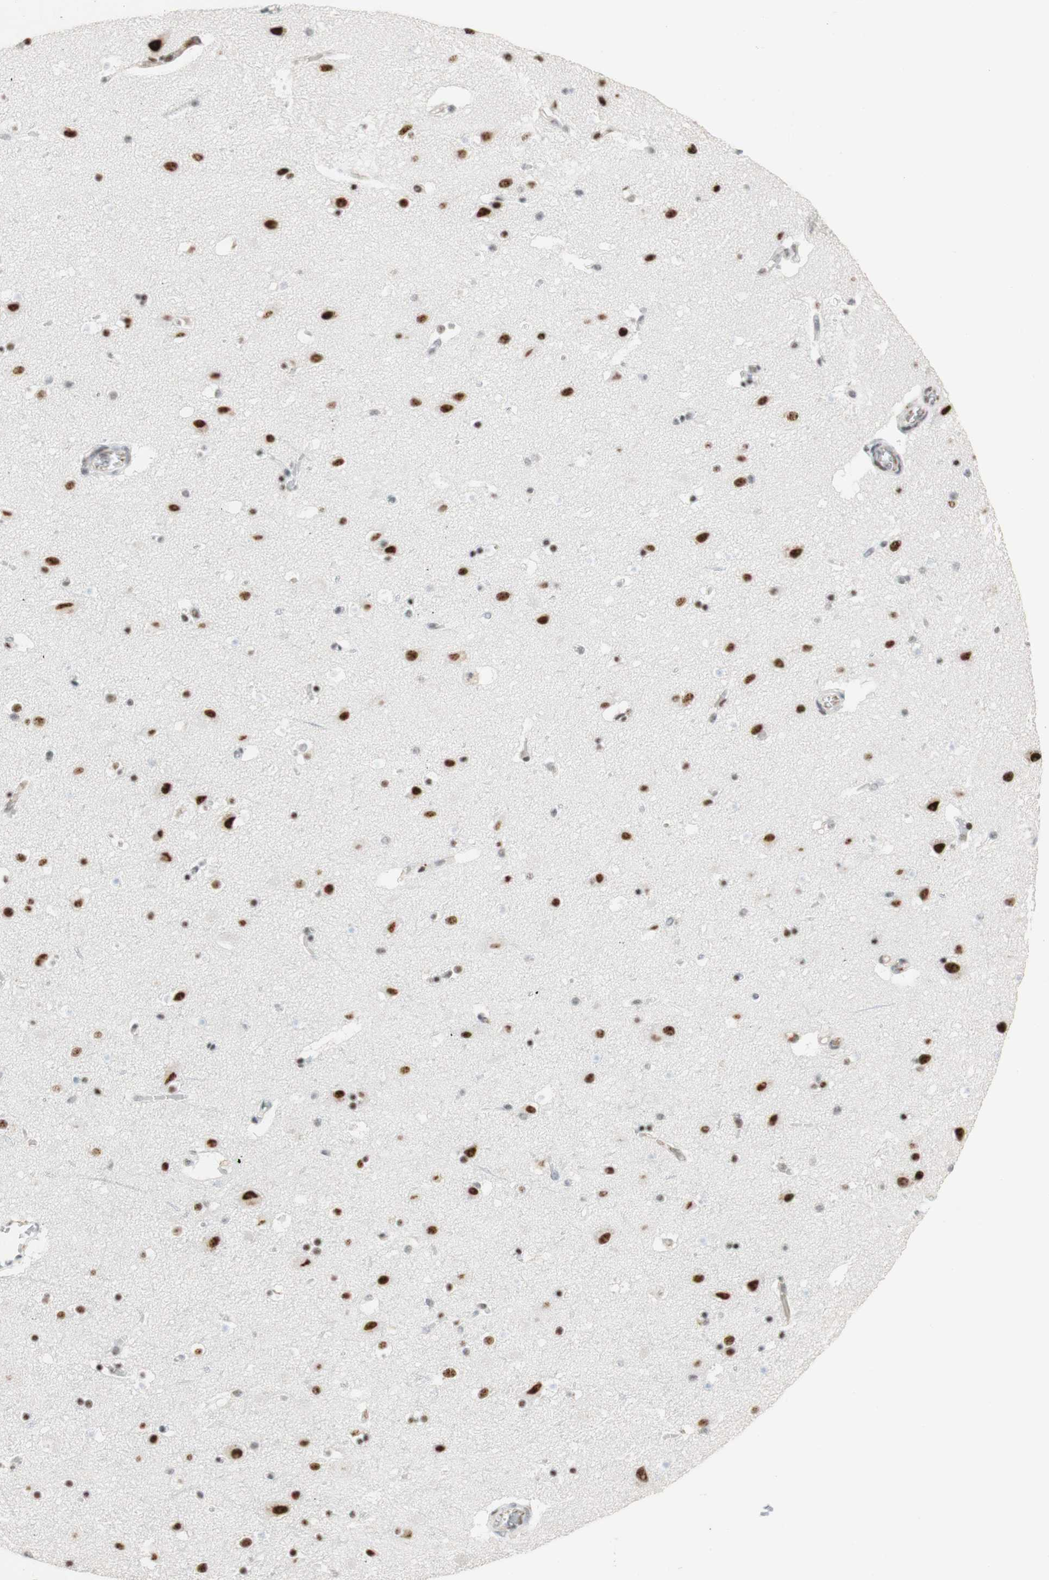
{"staining": {"intensity": "negative", "quantity": "none", "location": "none"}, "tissue": "cerebral cortex", "cell_type": "Endothelial cells", "image_type": "normal", "snomed": [{"axis": "morphology", "description": "Normal tissue, NOS"}, {"axis": "topography", "description": "Cerebral cortex"}], "caption": "The immunohistochemistry (IHC) micrograph has no significant staining in endothelial cells of cerebral cortex.", "gene": "SAP18", "patient": {"sex": "male", "age": 45}}